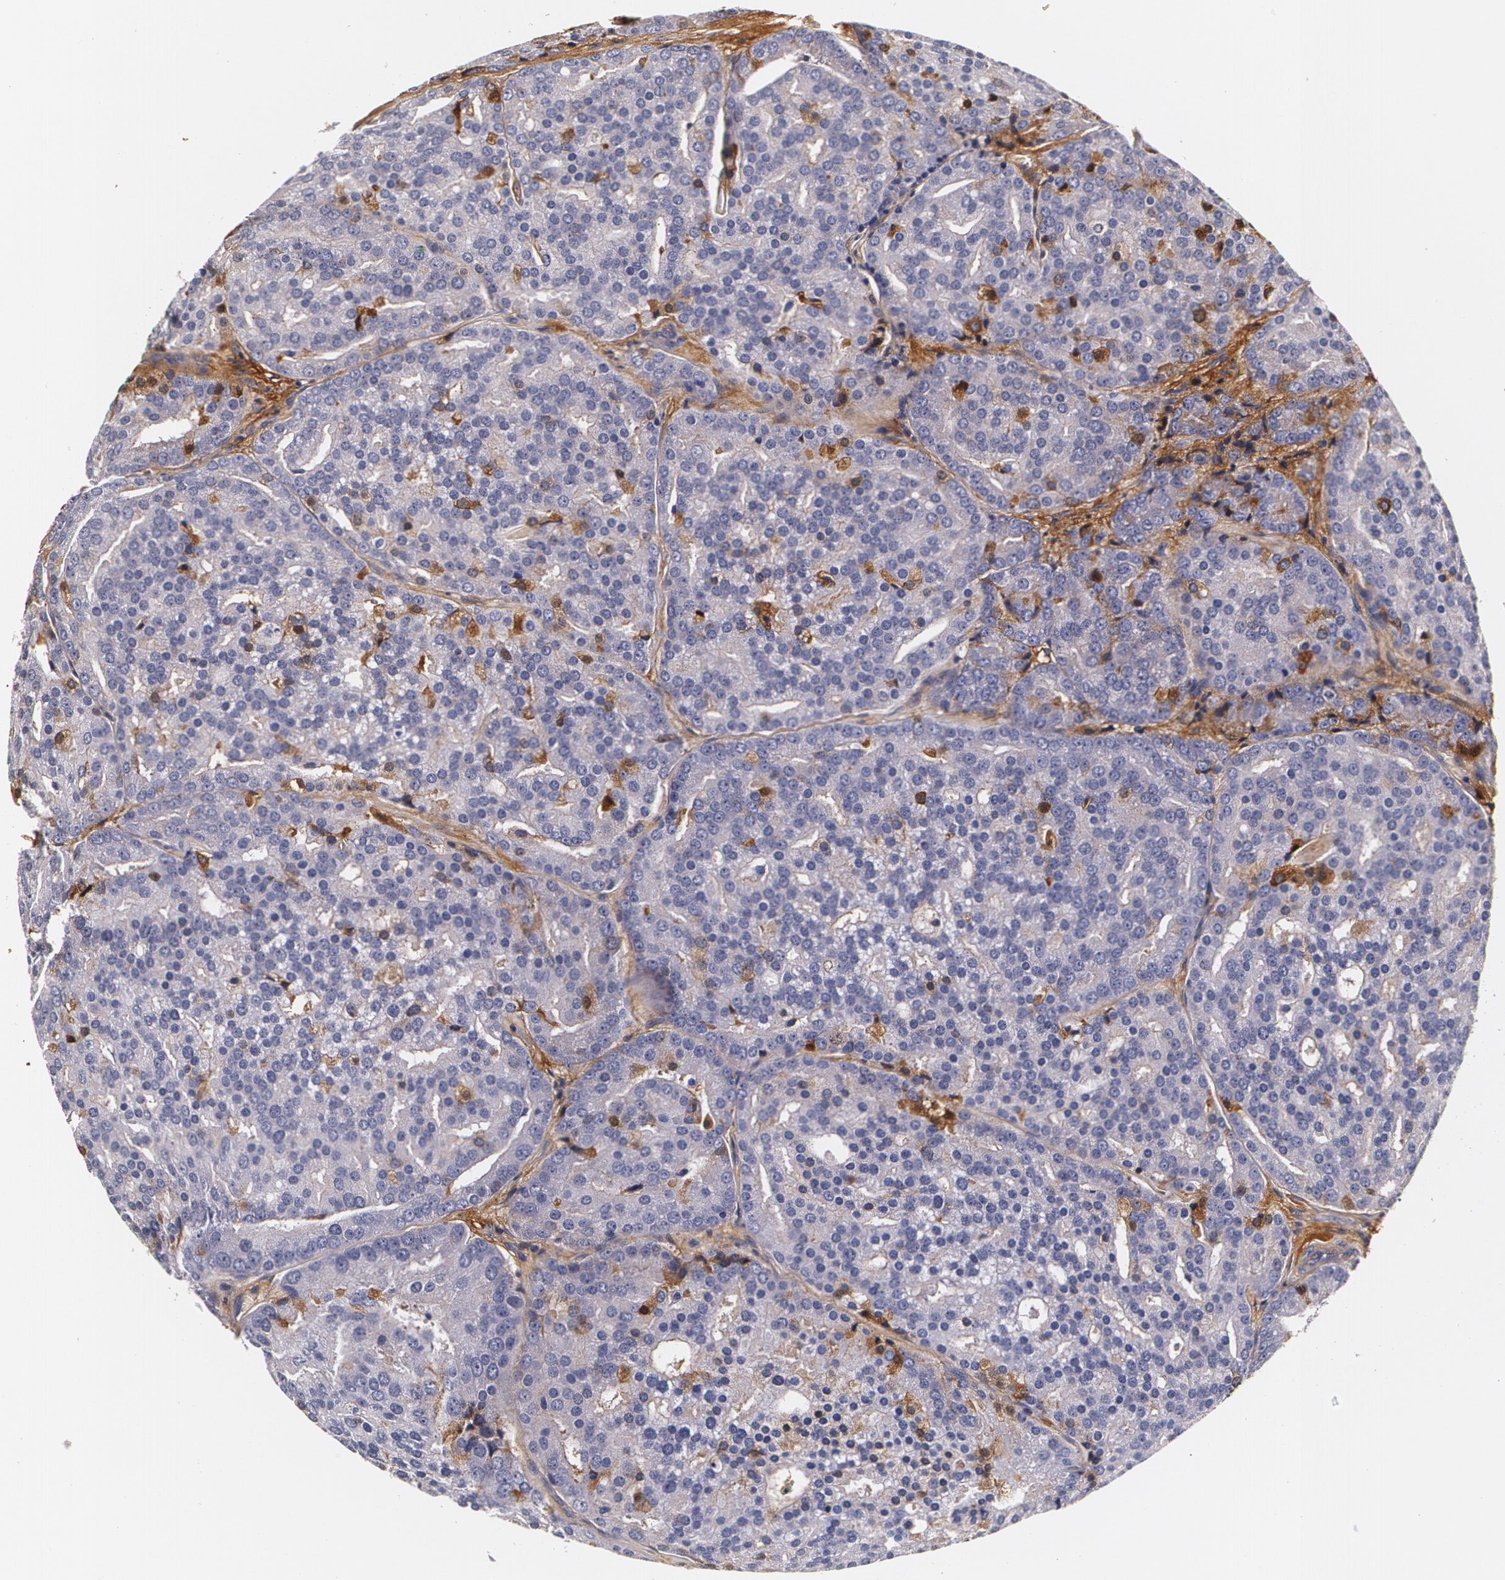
{"staining": {"intensity": "negative", "quantity": "none", "location": "none"}, "tissue": "prostate cancer", "cell_type": "Tumor cells", "image_type": "cancer", "snomed": [{"axis": "morphology", "description": "Adenocarcinoma, High grade"}, {"axis": "topography", "description": "Prostate"}], "caption": "An image of prostate cancer (high-grade adenocarcinoma) stained for a protein reveals no brown staining in tumor cells.", "gene": "TTR", "patient": {"sex": "male", "age": 64}}